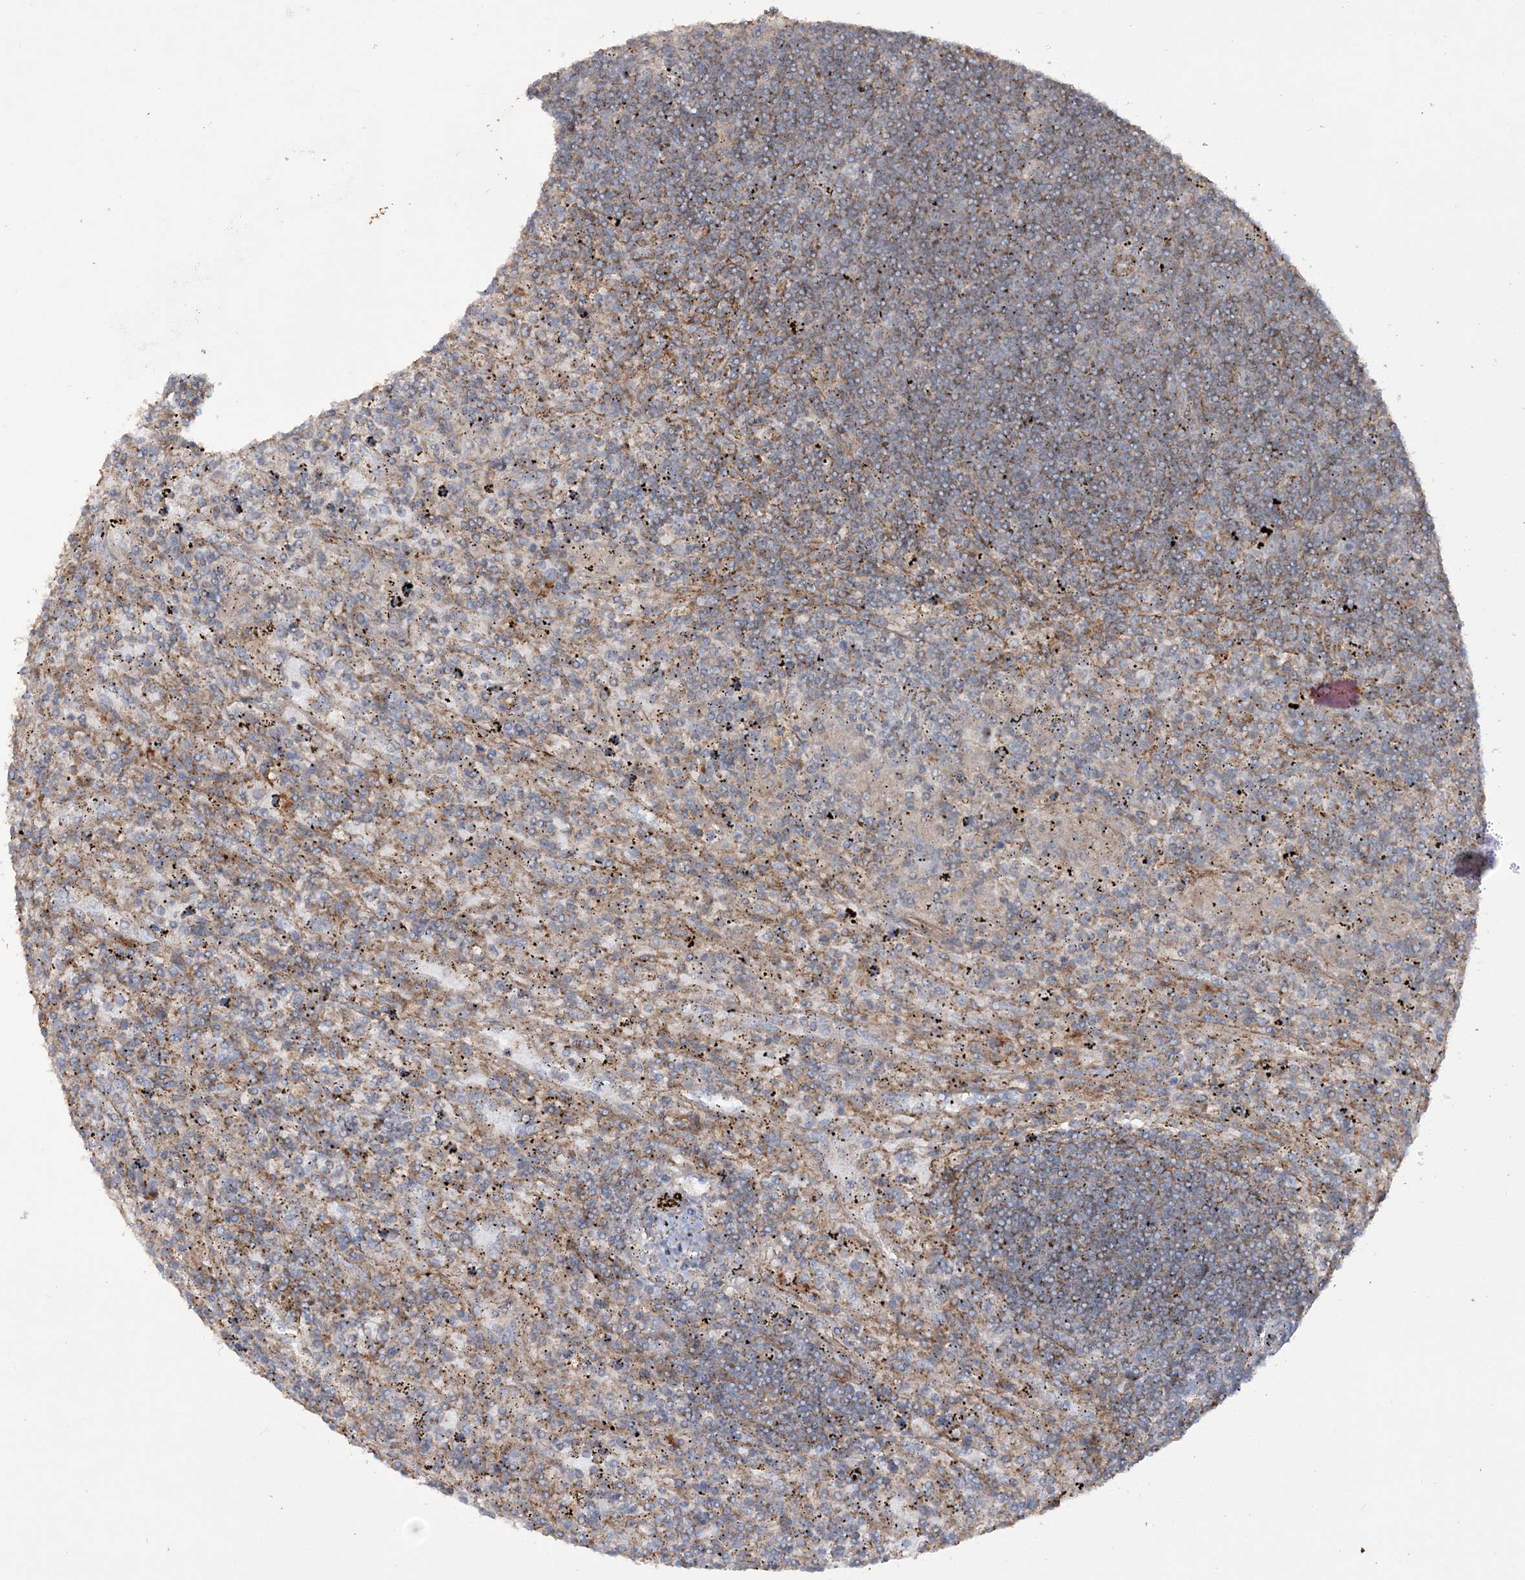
{"staining": {"intensity": "weak", "quantity": "25%-75%", "location": "cytoplasmic/membranous"}, "tissue": "lymphoma", "cell_type": "Tumor cells", "image_type": "cancer", "snomed": [{"axis": "morphology", "description": "Malignant lymphoma, non-Hodgkin's type, Low grade"}, {"axis": "topography", "description": "Spleen"}], "caption": "A high-resolution micrograph shows immunohistochemistry (IHC) staining of low-grade malignant lymphoma, non-Hodgkin's type, which reveals weak cytoplasmic/membranous positivity in approximately 25%-75% of tumor cells.", "gene": "TTC7A", "patient": {"sex": "male", "age": 76}}